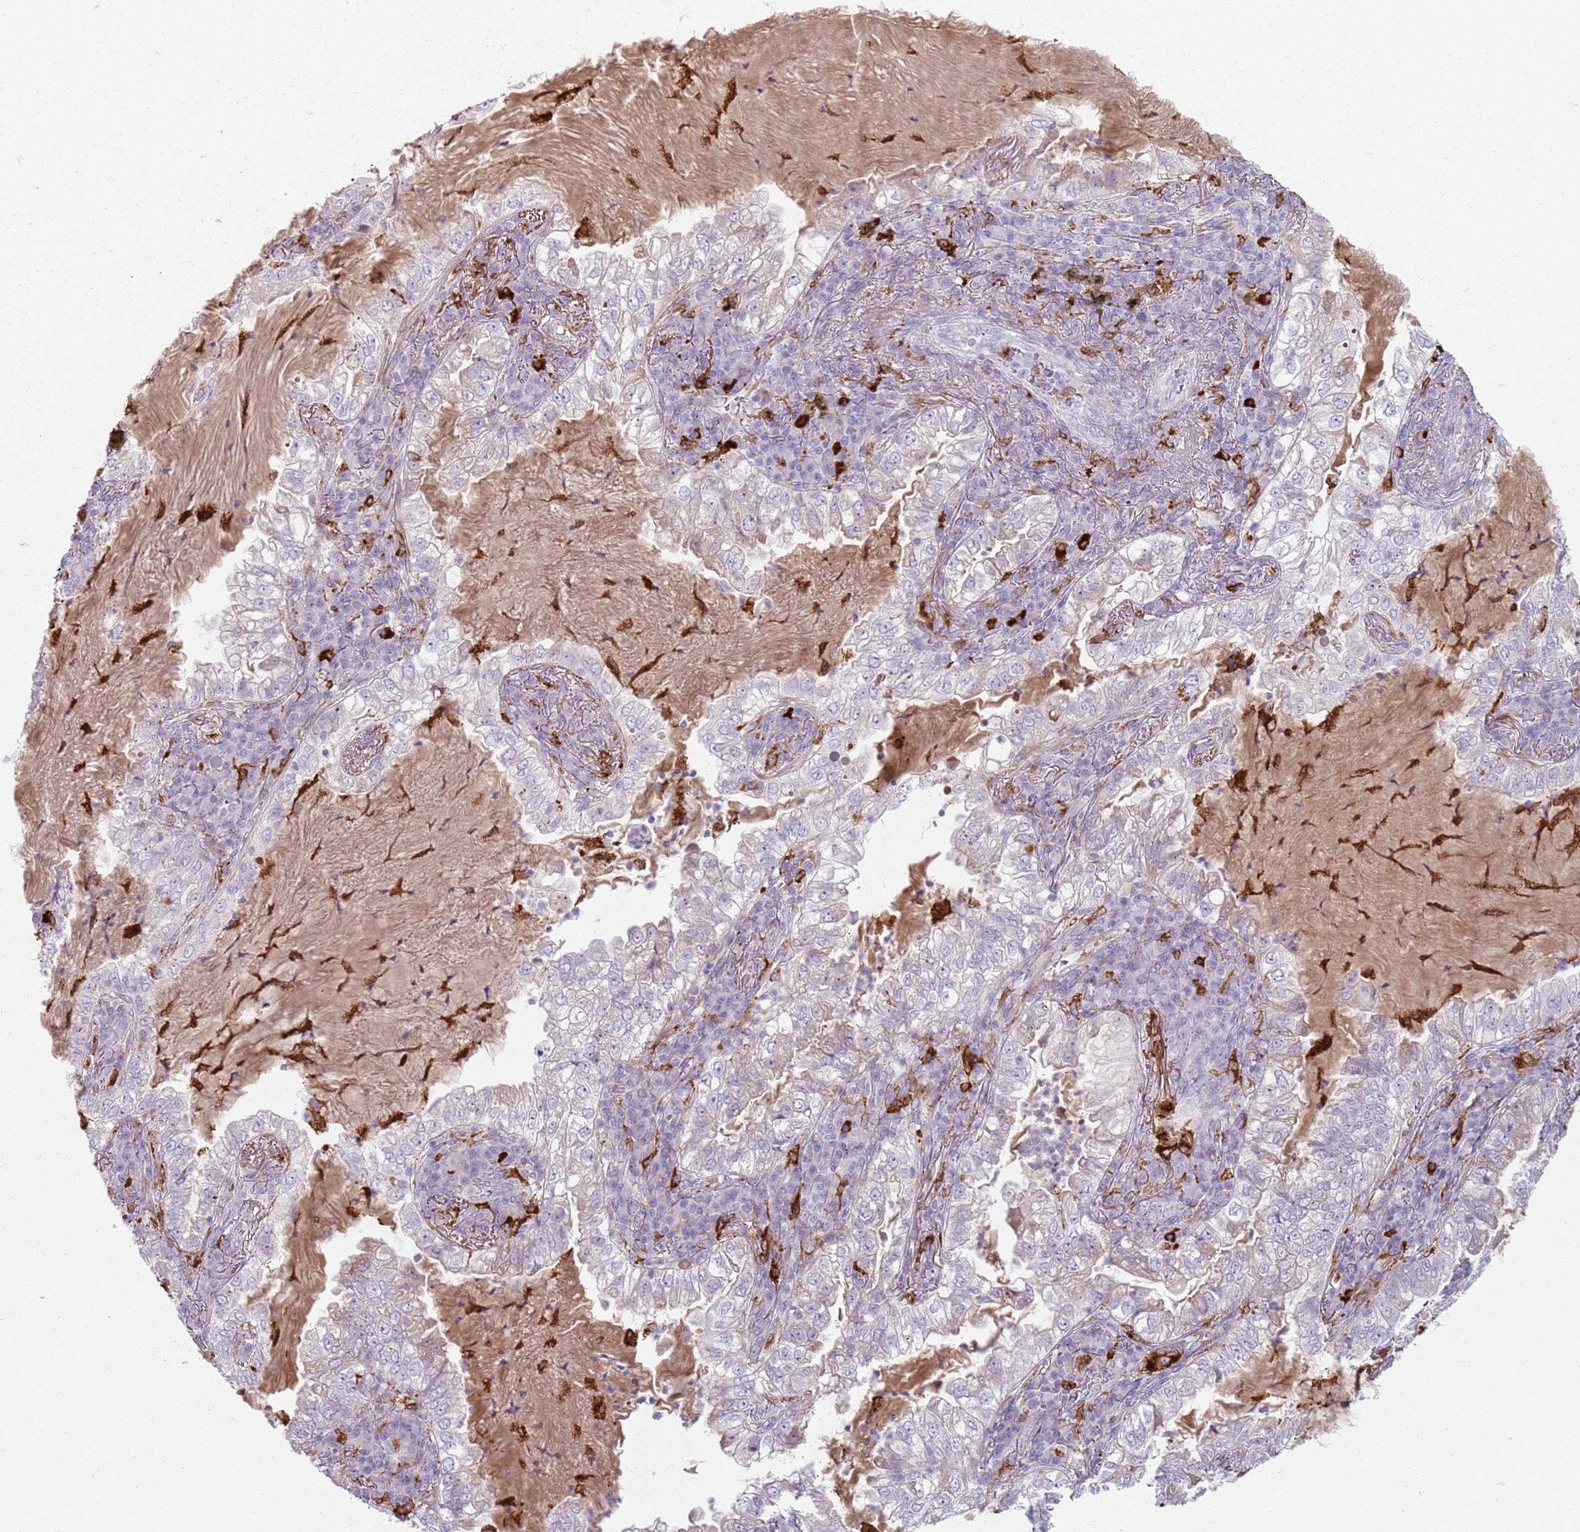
{"staining": {"intensity": "negative", "quantity": "none", "location": "none"}, "tissue": "lung cancer", "cell_type": "Tumor cells", "image_type": "cancer", "snomed": [{"axis": "morphology", "description": "Adenocarcinoma, NOS"}, {"axis": "topography", "description": "Lung"}], "caption": "Immunohistochemistry photomicrograph of neoplastic tissue: lung cancer (adenocarcinoma) stained with DAB exhibits no significant protein staining in tumor cells.", "gene": "COLGALT1", "patient": {"sex": "female", "age": 73}}